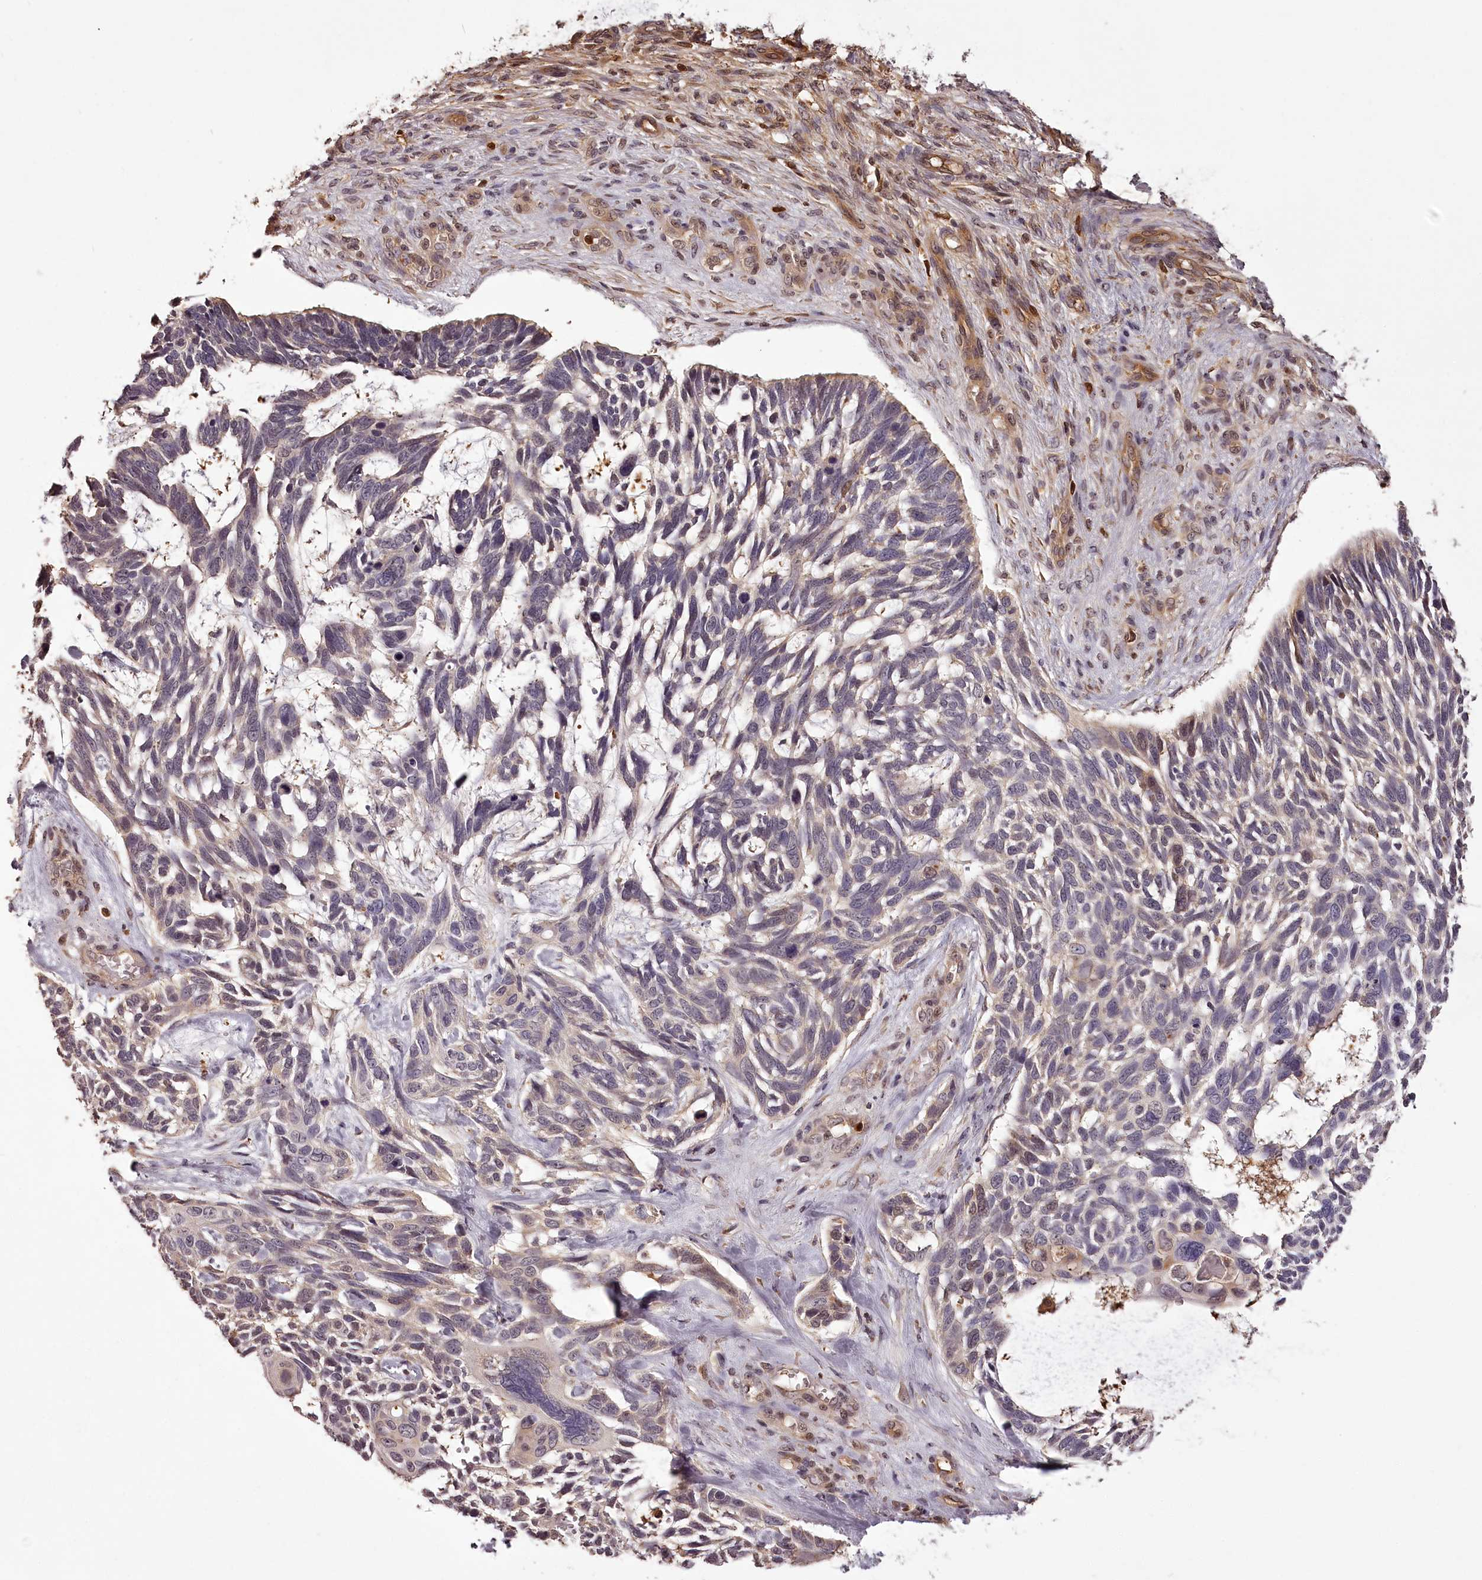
{"staining": {"intensity": "negative", "quantity": "none", "location": "none"}, "tissue": "skin cancer", "cell_type": "Tumor cells", "image_type": "cancer", "snomed": [{"axis": "morphology", "description": "Basal cell carcinoma"}, {"axis": "topography", "description": "Skin"}], "caption": "Immunohistochemistry (IHC) micrograph of neoplastic tissue: human basal cell carcinoma (skin) stained with DAB reveals no significant protein positivity in tumor cells. (DAB (3,3'-diaminobenzidine) IHC with hematoxylin counter stain).", "gene": "NPRL2", "patient": {"sex": "male", "age": 88}}